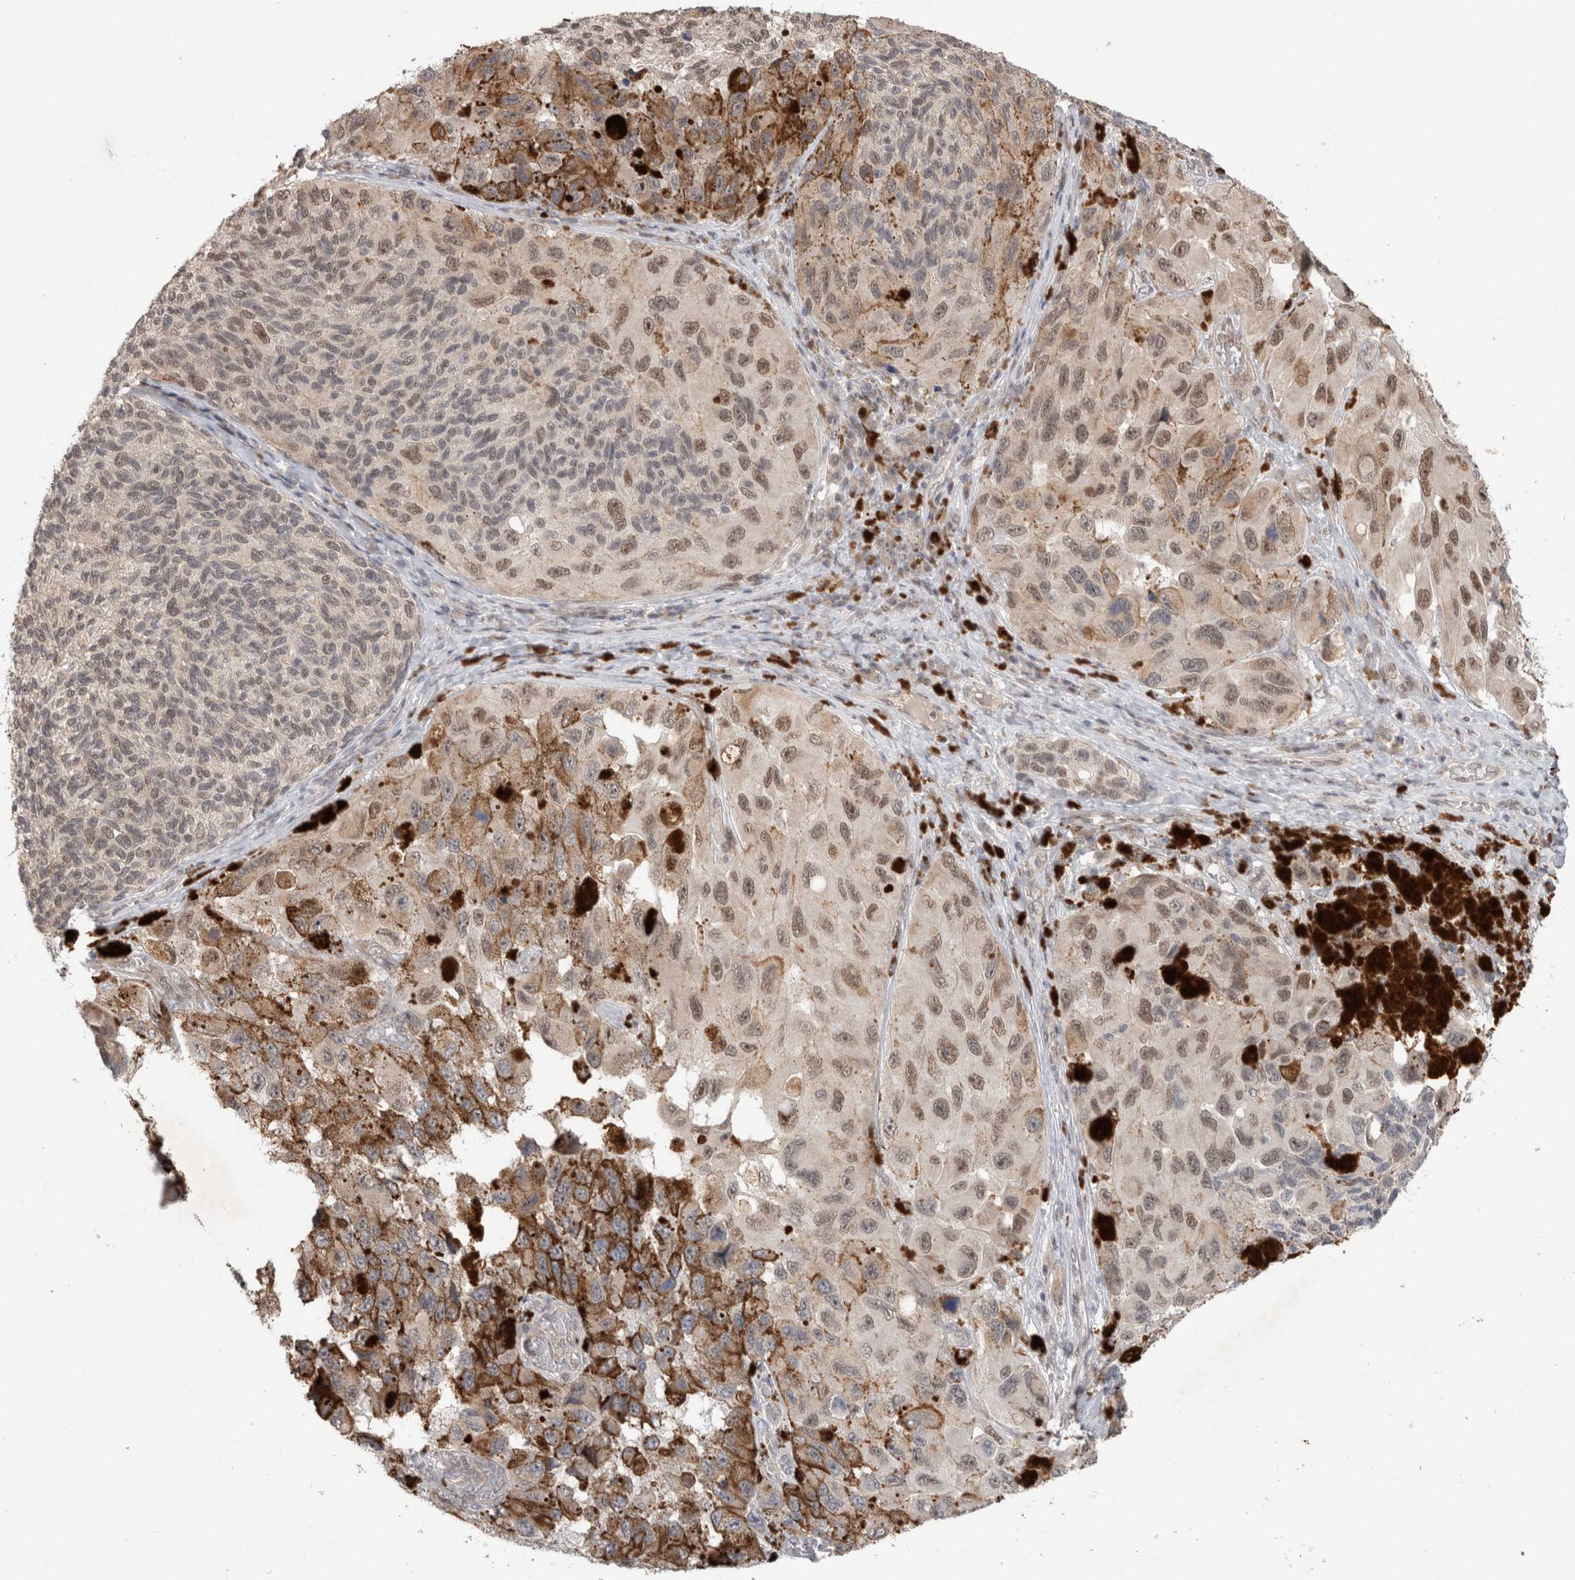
{"staining": {"intensity": "weak", "quantity": ">75%", "location": "nuclear"}, "tissue": "melanoma", "cell_type": "Tumor cells", "image_type": "cancer", "snomed": [{"axis": "morphology", "description": "Malignant melanoma, NOS"}, {"axis": "topography", "description": "Skin"}], "caption": "IHC staining of melanoma, which exhibits low levels of weak nuclear positivity in about >75% of tumor cells indicating weak nuclear protein positivity. The staining was performed using DAB (brown) for protein detection and nuclei were counterstained in hematoxylin (blue).", "gene": "SYDE2", "patient": {"sex": "female", "age": 73}}